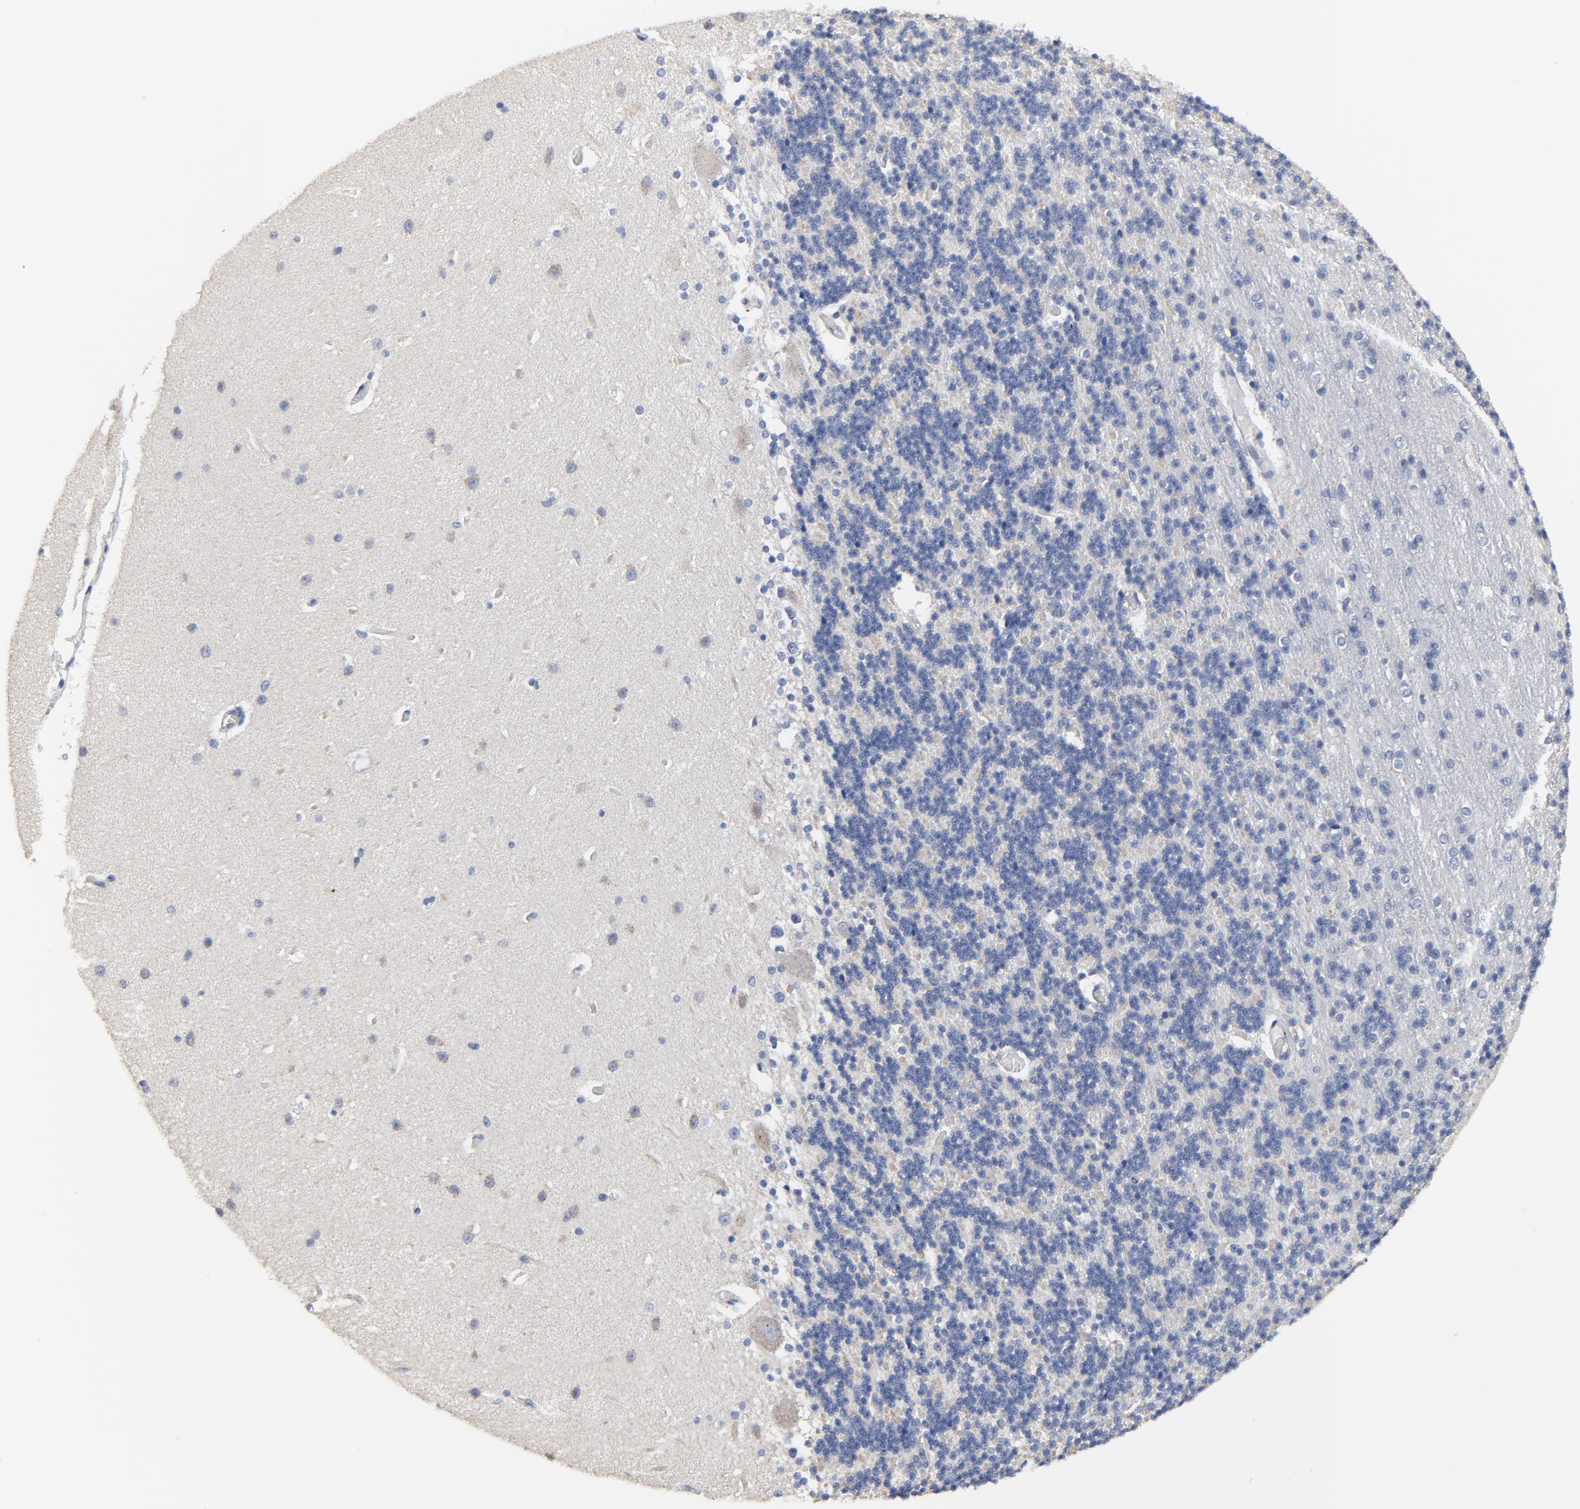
{"staining": {"intensity": "negative", "quantity": "none", "location": "none"}, "tissue": "cerebellum", "cell_type": "Cells in granular layer", "image_type": "normal", "snomed": [{"axis": "morphology", "description": "Normal tissue, NOS"}, {"axis": "topography", "description": "Cerebellum"}], "caption": "The histopathology image reveals no significant expression in cells in granular layer of cerebellum.", "gene": "DHRSX", "patient": {"sex": "female", "age": 54}}